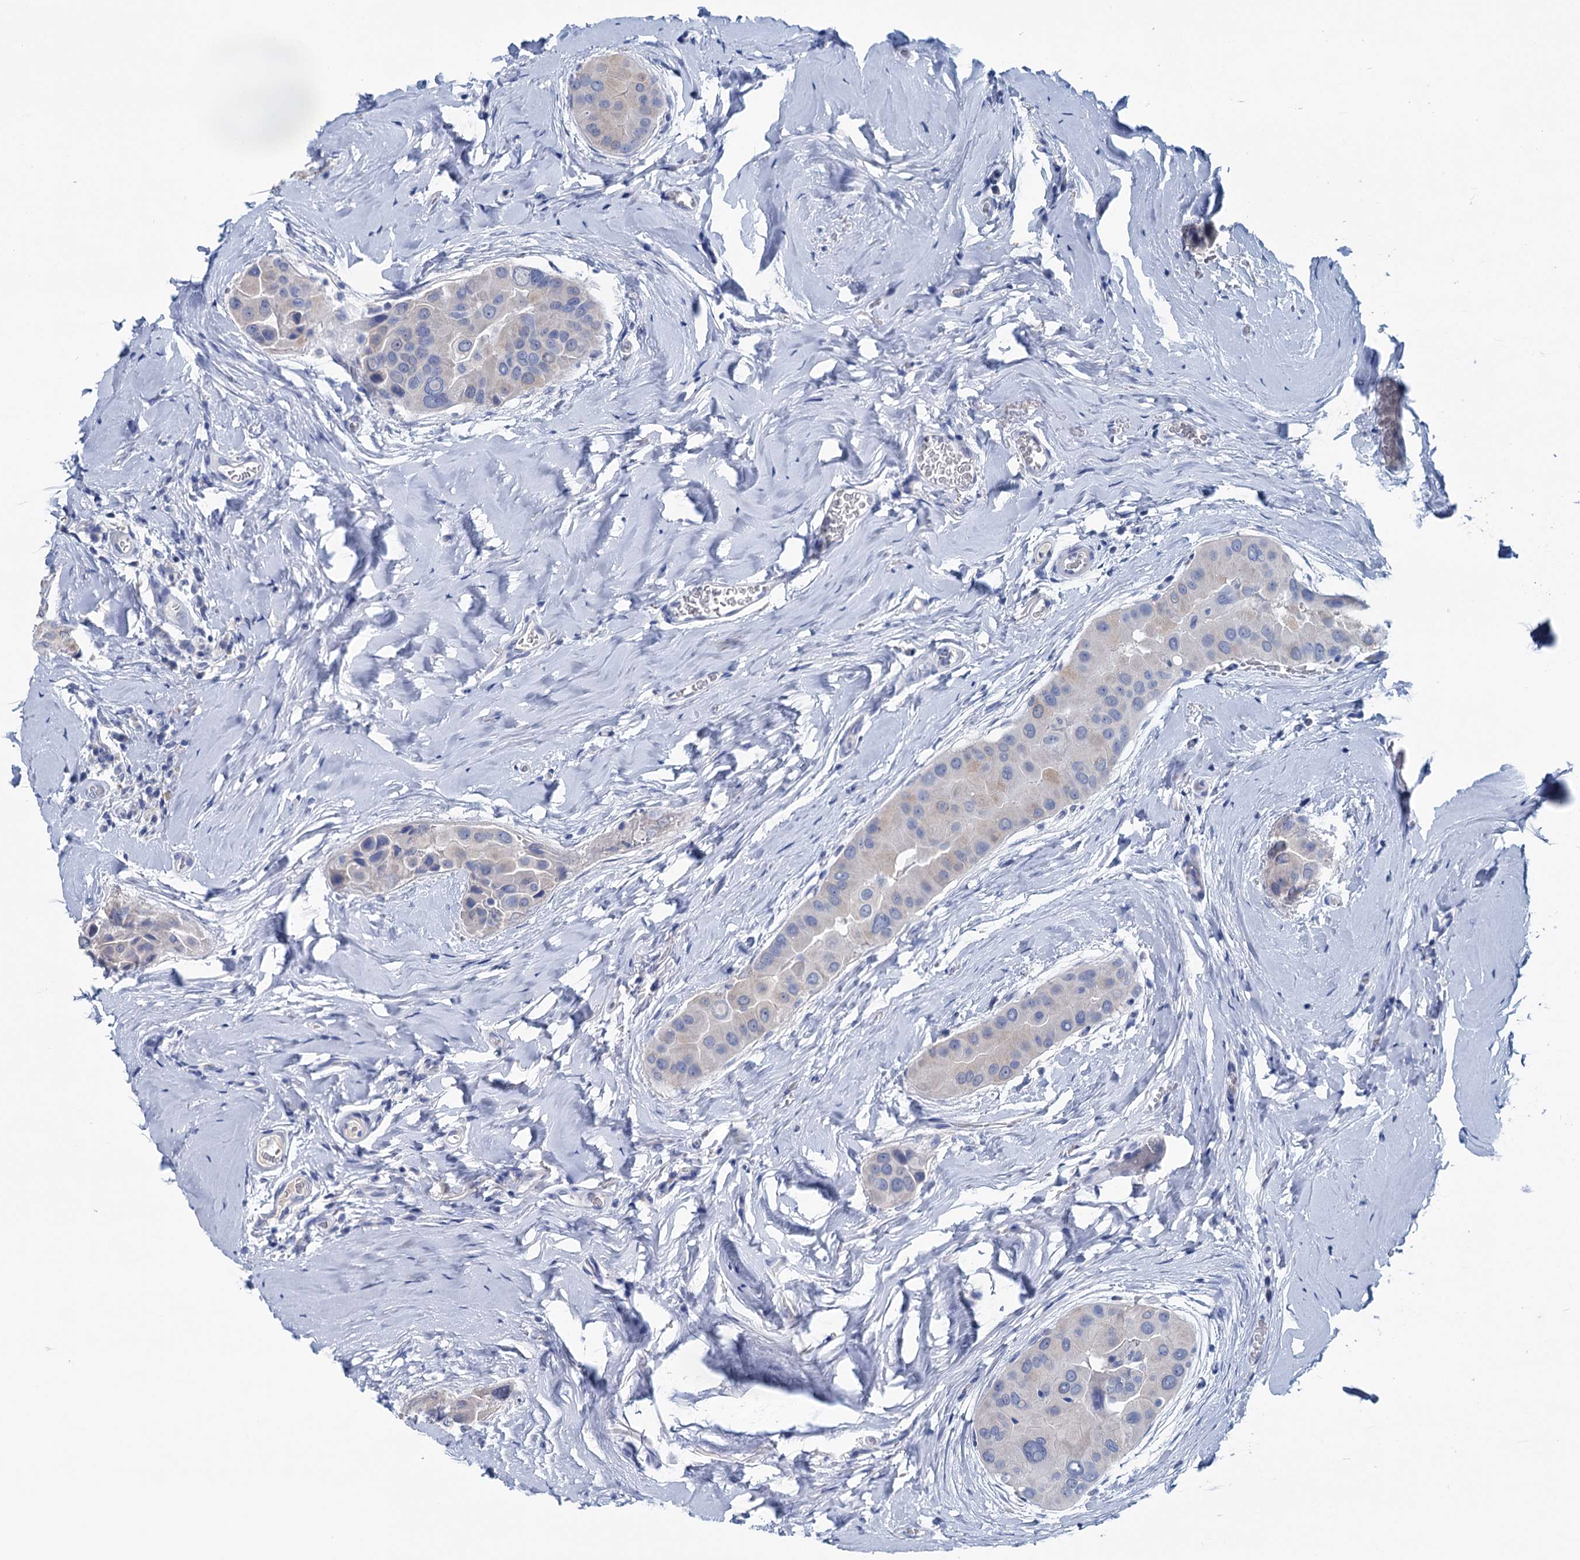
{"staining": {"intensity": "negative", "quantity": "none", "location": "none"}, "tissue": "thyroid cancer", "cell_type": "Tumor cells", "image_type": "cancer", "snomed": [{"axis": "morphology", "description": "Papillary adenocarcinoma, NOS"}, {"axis": "topography", "description": "Thyroid gland"}], "caption": "Thyroid cancer was stained to show a protein in brown. There is no significant expression in tumor cells. Brightfield microscopy of immunohistochemistry stained with DAB (brown) and hematoxylin (blue), captured at high magnification.", "gene": "MYOZ3", "patient": {"sex": "male", "age": 33}}